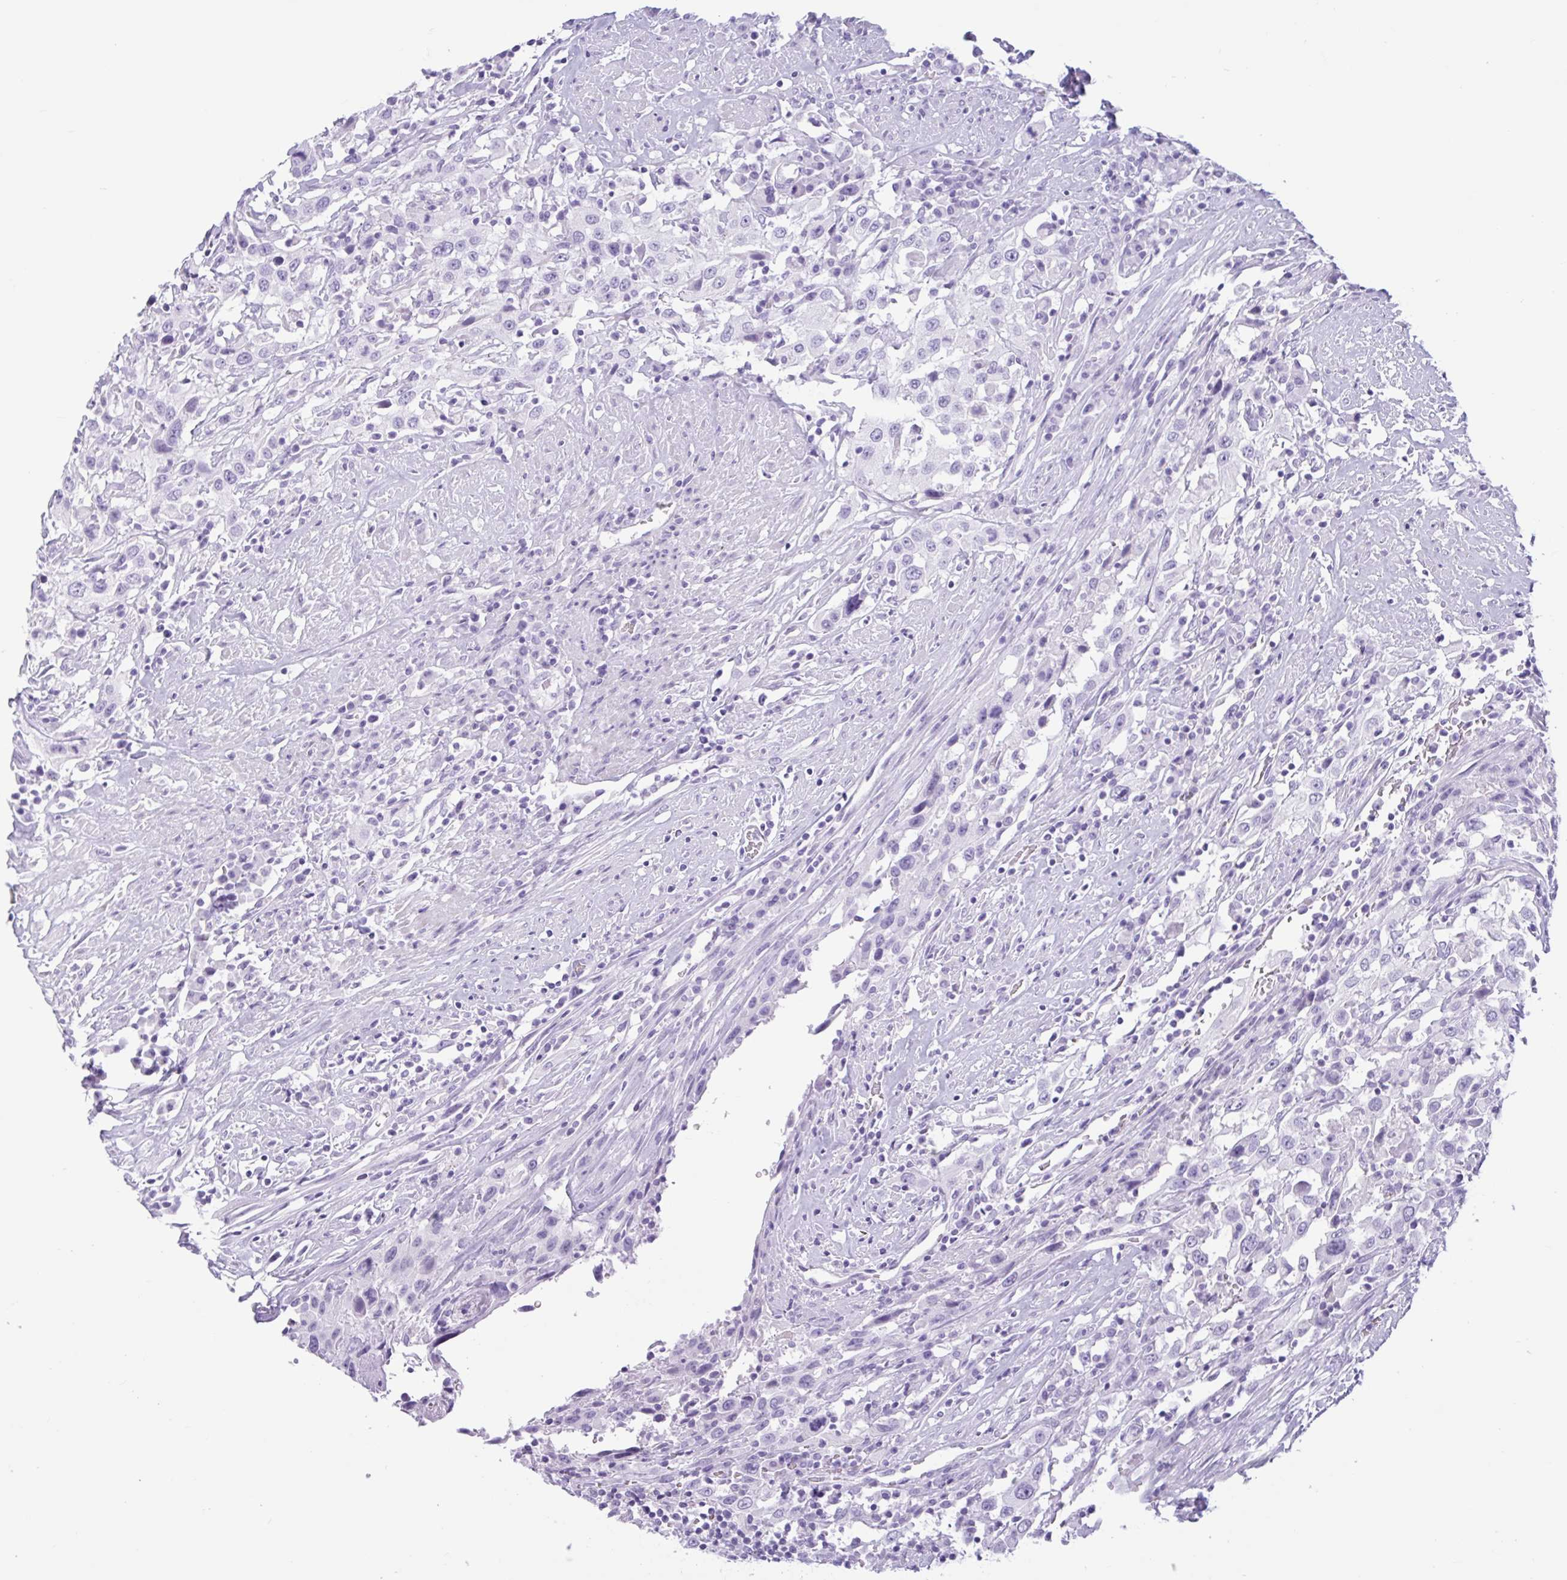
{"staining": {"intensity": "negative", "quantity": "none", "location": "none"}, "tissue": "urothelial cancer", "cell_type": "Tumor cells", "image_type": "cancer", "snomed": [{"axis": "morphology", "description": "Urothelial carcinoma, High grade"}, {"axis": "topography", "description": "Urinary bladder"}], "caption": "Tumor cells are negative for brown protein staining in urothelial cancer. The staining is performed using DAB (3,3'-diaminobenzidine) brown chromogen with nuclei counter-stained in using hematoxylin.", "gene": "CTSE", "patient": {"sex": "male", "age": 61}}